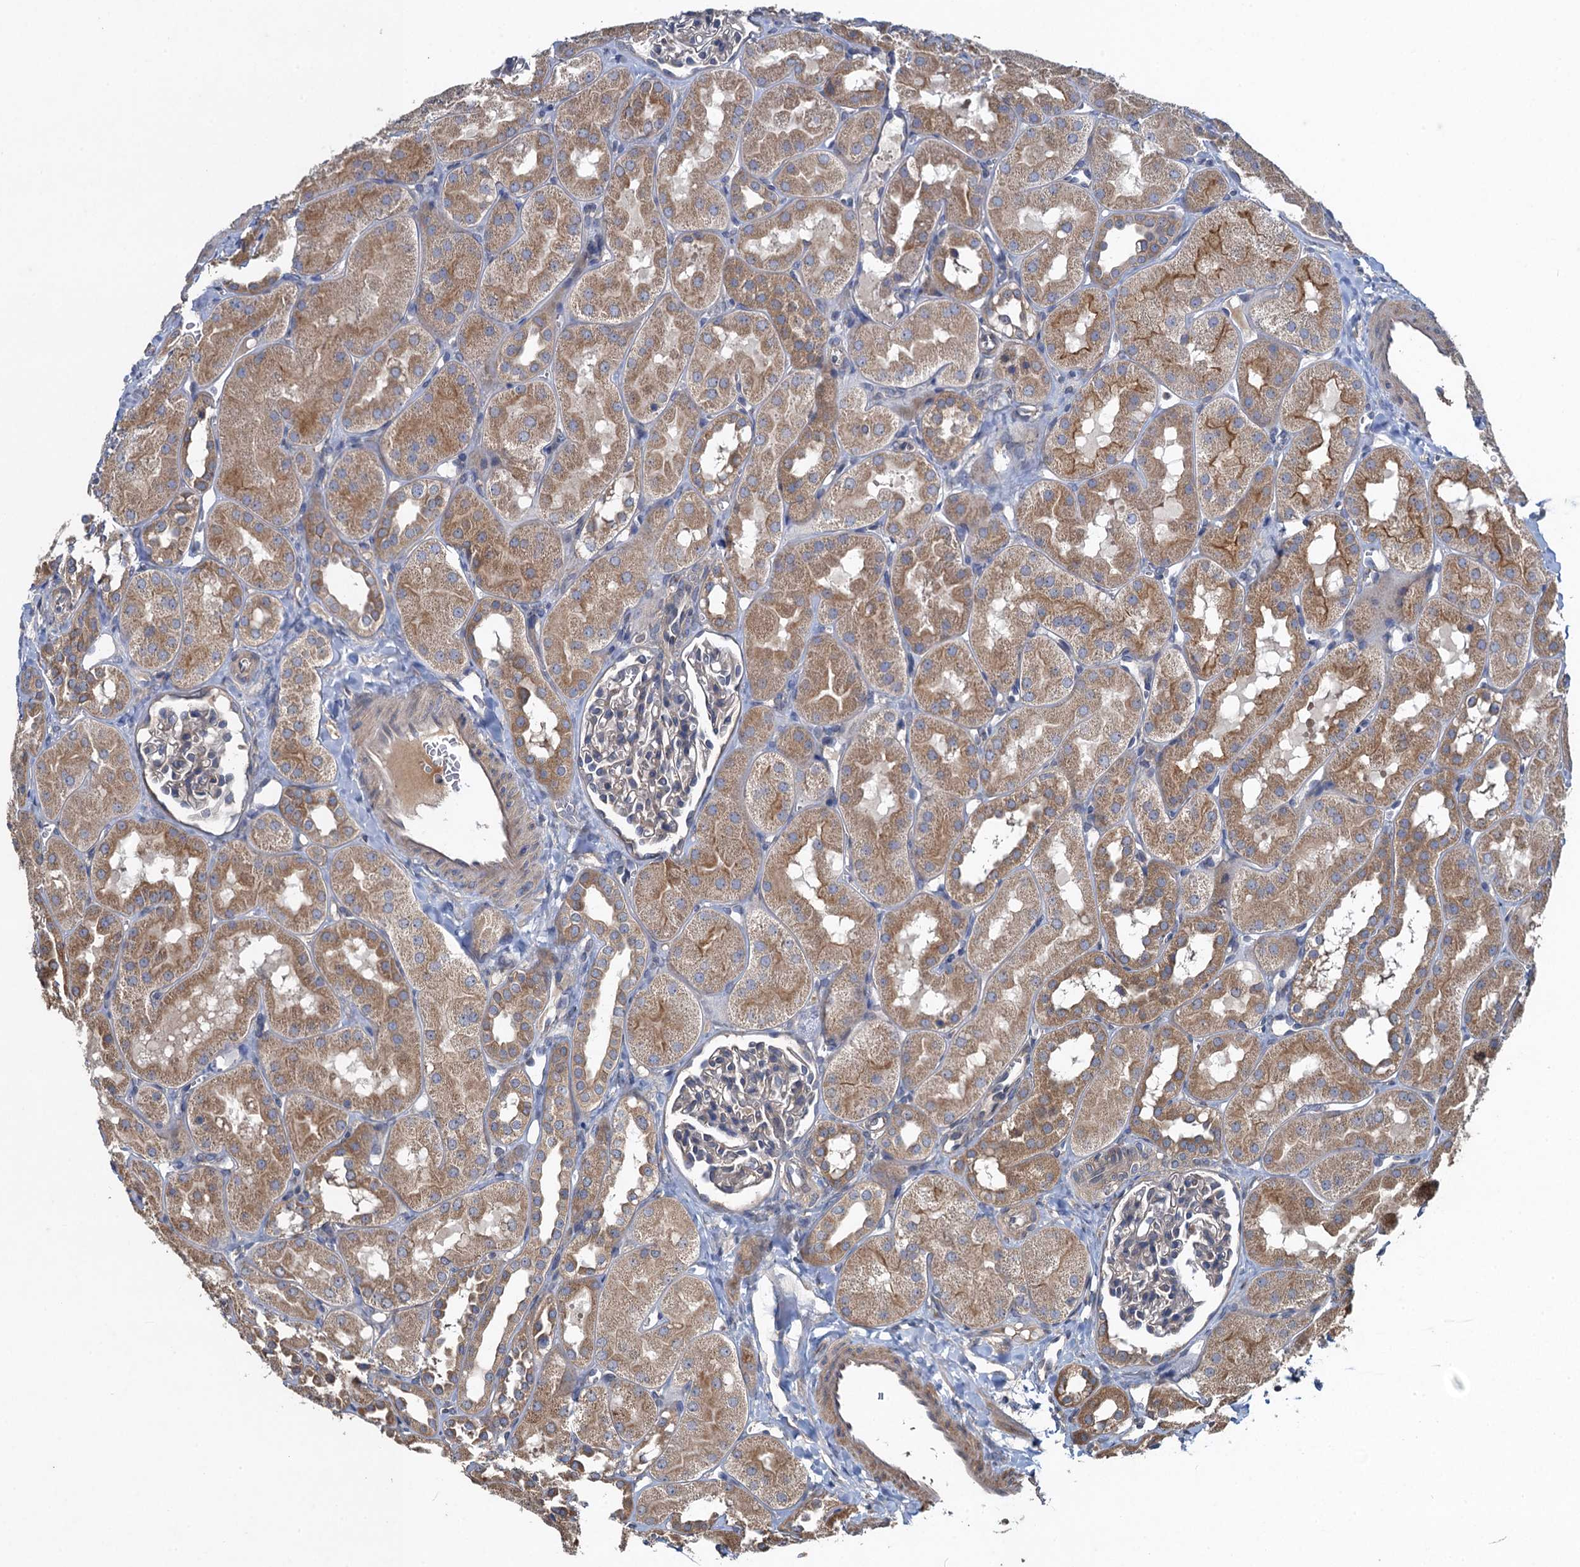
{"staining": {"intensity": "weak", "quantity": "<25%", "location": "cytoplasmic/membranous"}, "tissue": "kidney", "cell_type": "Cells in glomeruli", "image_type": "normal", "snomed": [{"axis": "morphology", "description": "Normal tissue, NOS"}, {"axis": "topography", "description": "Kidney"}, {"axis": "topography", "description": "Urinary bladder"}], "caption": "DAB (3,3'-diaminobenzidine) immunohistochemical staining of benign kidney displays no significant expression in cells in glomeruli. Brightfield microscopy of IHC stained with DAB (3,3'-diaminobenzidine) (brown) and hematoxylin (blue), captured at high magnification.", "gene": "SNAP29", "patient": {"sex": "male", "age": 16}}